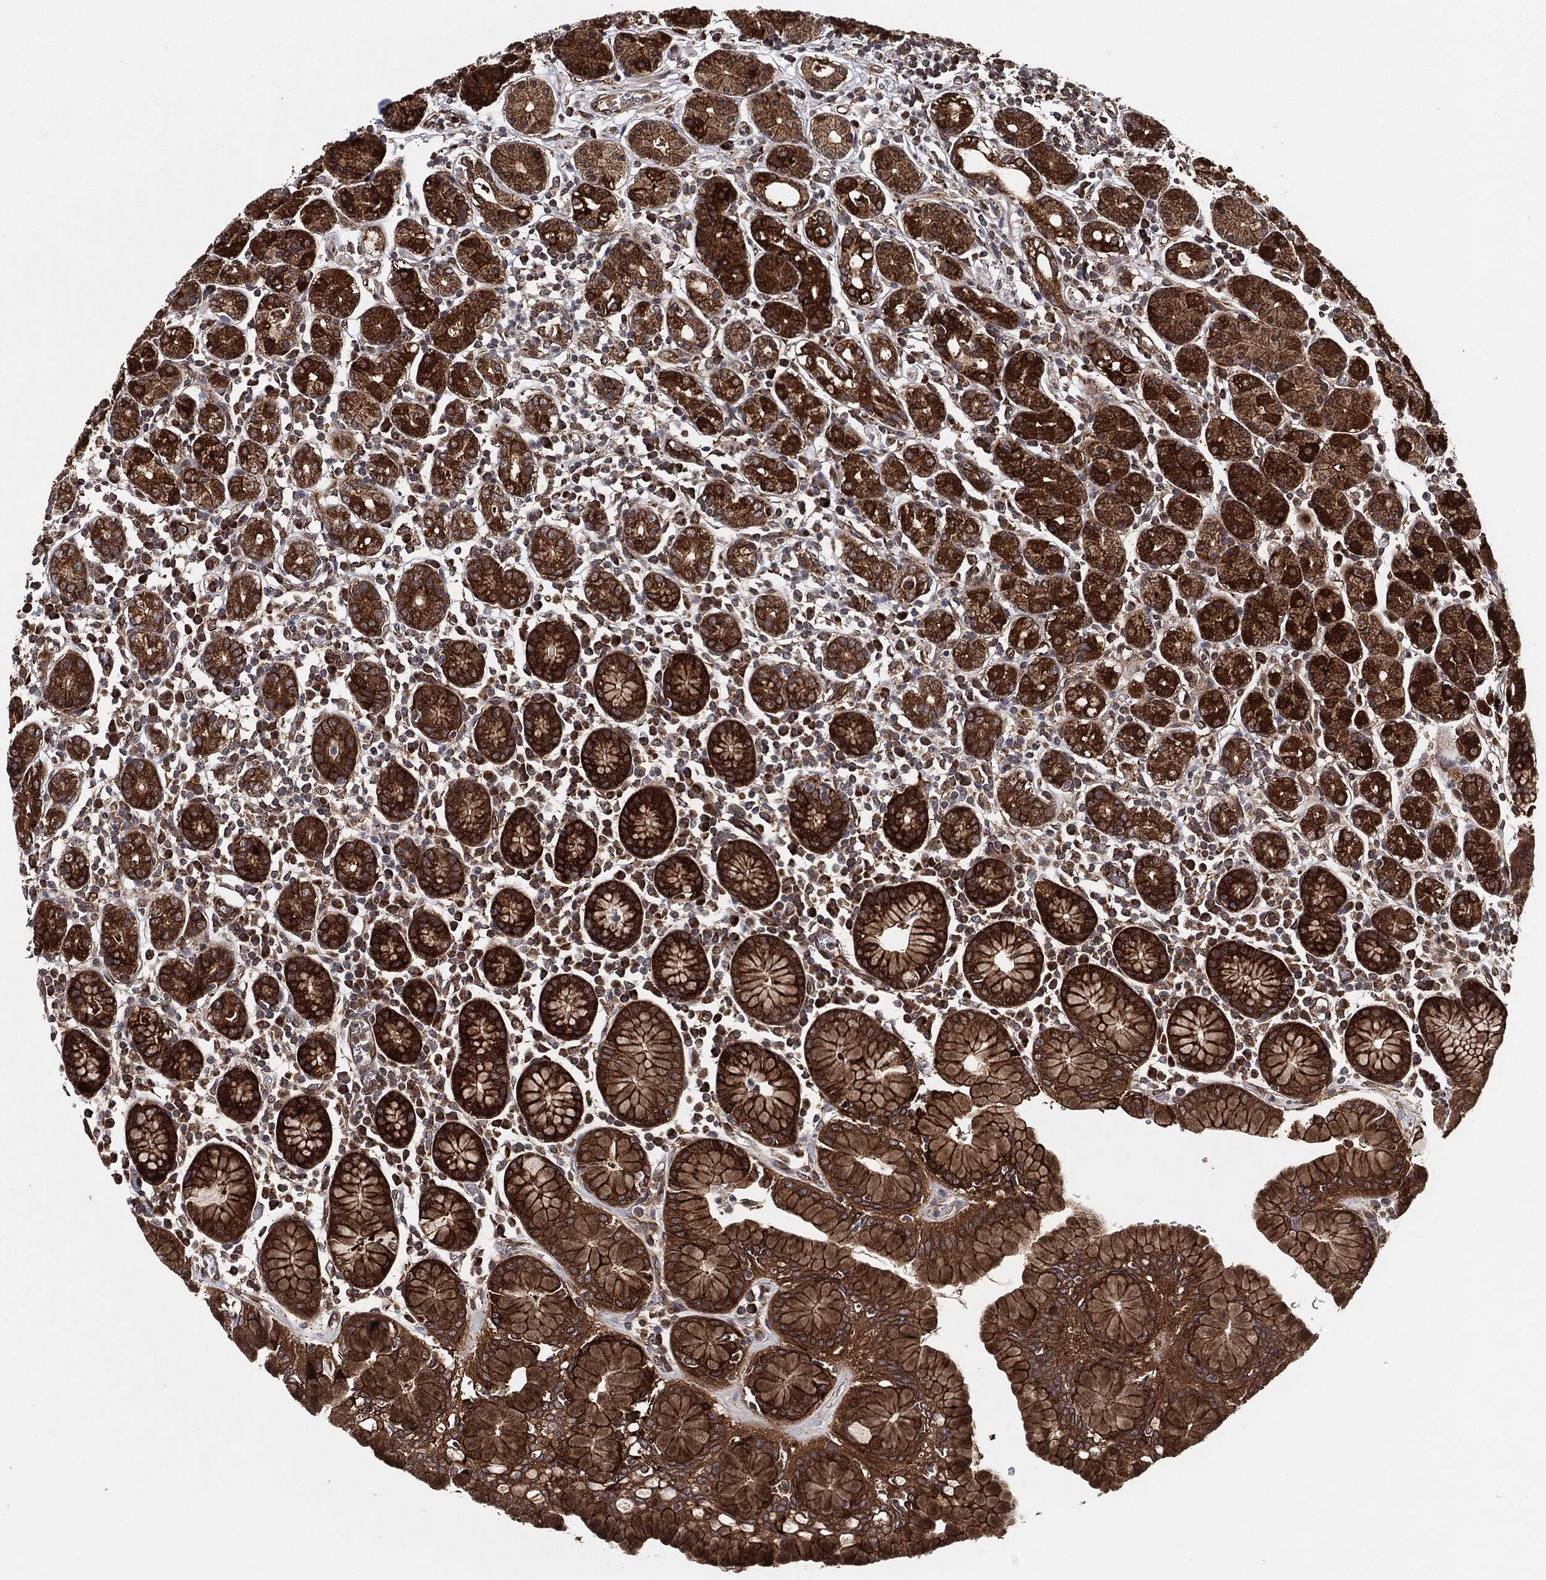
{"staining": {"intensity": "strong", "quantity": ">75%", "location": "cytoplasmic/membranous"}, "tissue": "stomach", "cell_type": "Glandular cells", "image_type": "normal", "snomed": [{"axis": "morphology", "description": "Normal tissue, NOS"}, {"axis": "topography", "description": "Stomach, upper"}, {"axis": "topography", "description": "Stomach"}], "caption": "The histopathology image exhibits staining of normal stomach, revealing strong cytoplasmic/membranous protein expression (brown color) within glandular cells. The staining was performed using DAB, with brown indicating positive protein expression. Nuclei are stained blue with hematoxylin.", "gene": "BCAR1", "patient": {"sex": "male", "age": 62}}